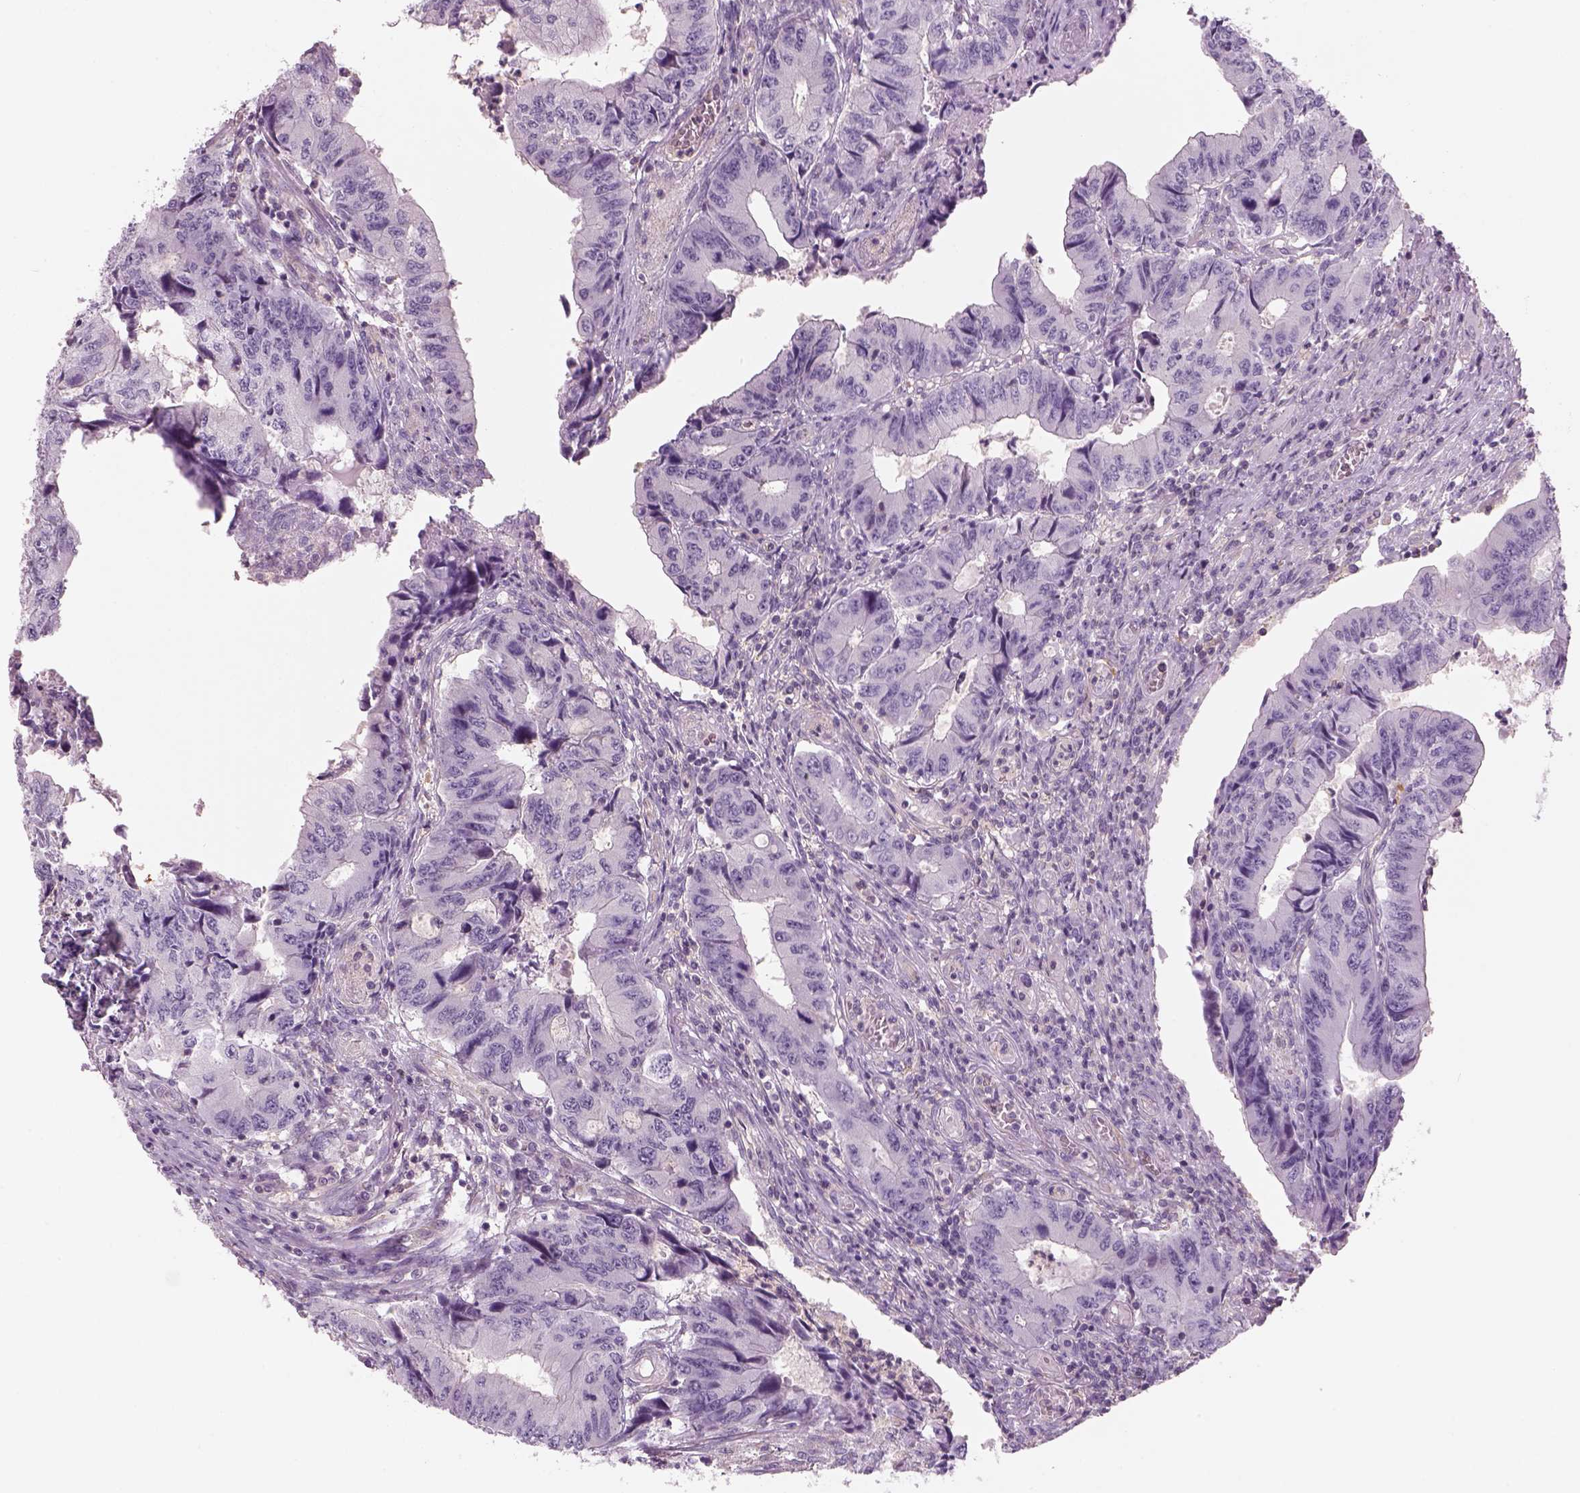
{"staining": {"intensity": "negative", "quantity": "none", "location": "none"}, "tissue": "colorectal cancer", "cell_type": "Tumor cells", "image_type": "cancer", "snomed": [{"axis": "morphology", "description": "Adenocarcinoma, NOS"}, {"axis": "topography", "description": "Colon"}], "caption": "A micrograph of human adenocarcinoma (colorectal) is negative for staining in tumor cells. Nuclei are stained in blue.", "gene": "SLC1A7", "patient": {"sex": "male", "age": 53}}